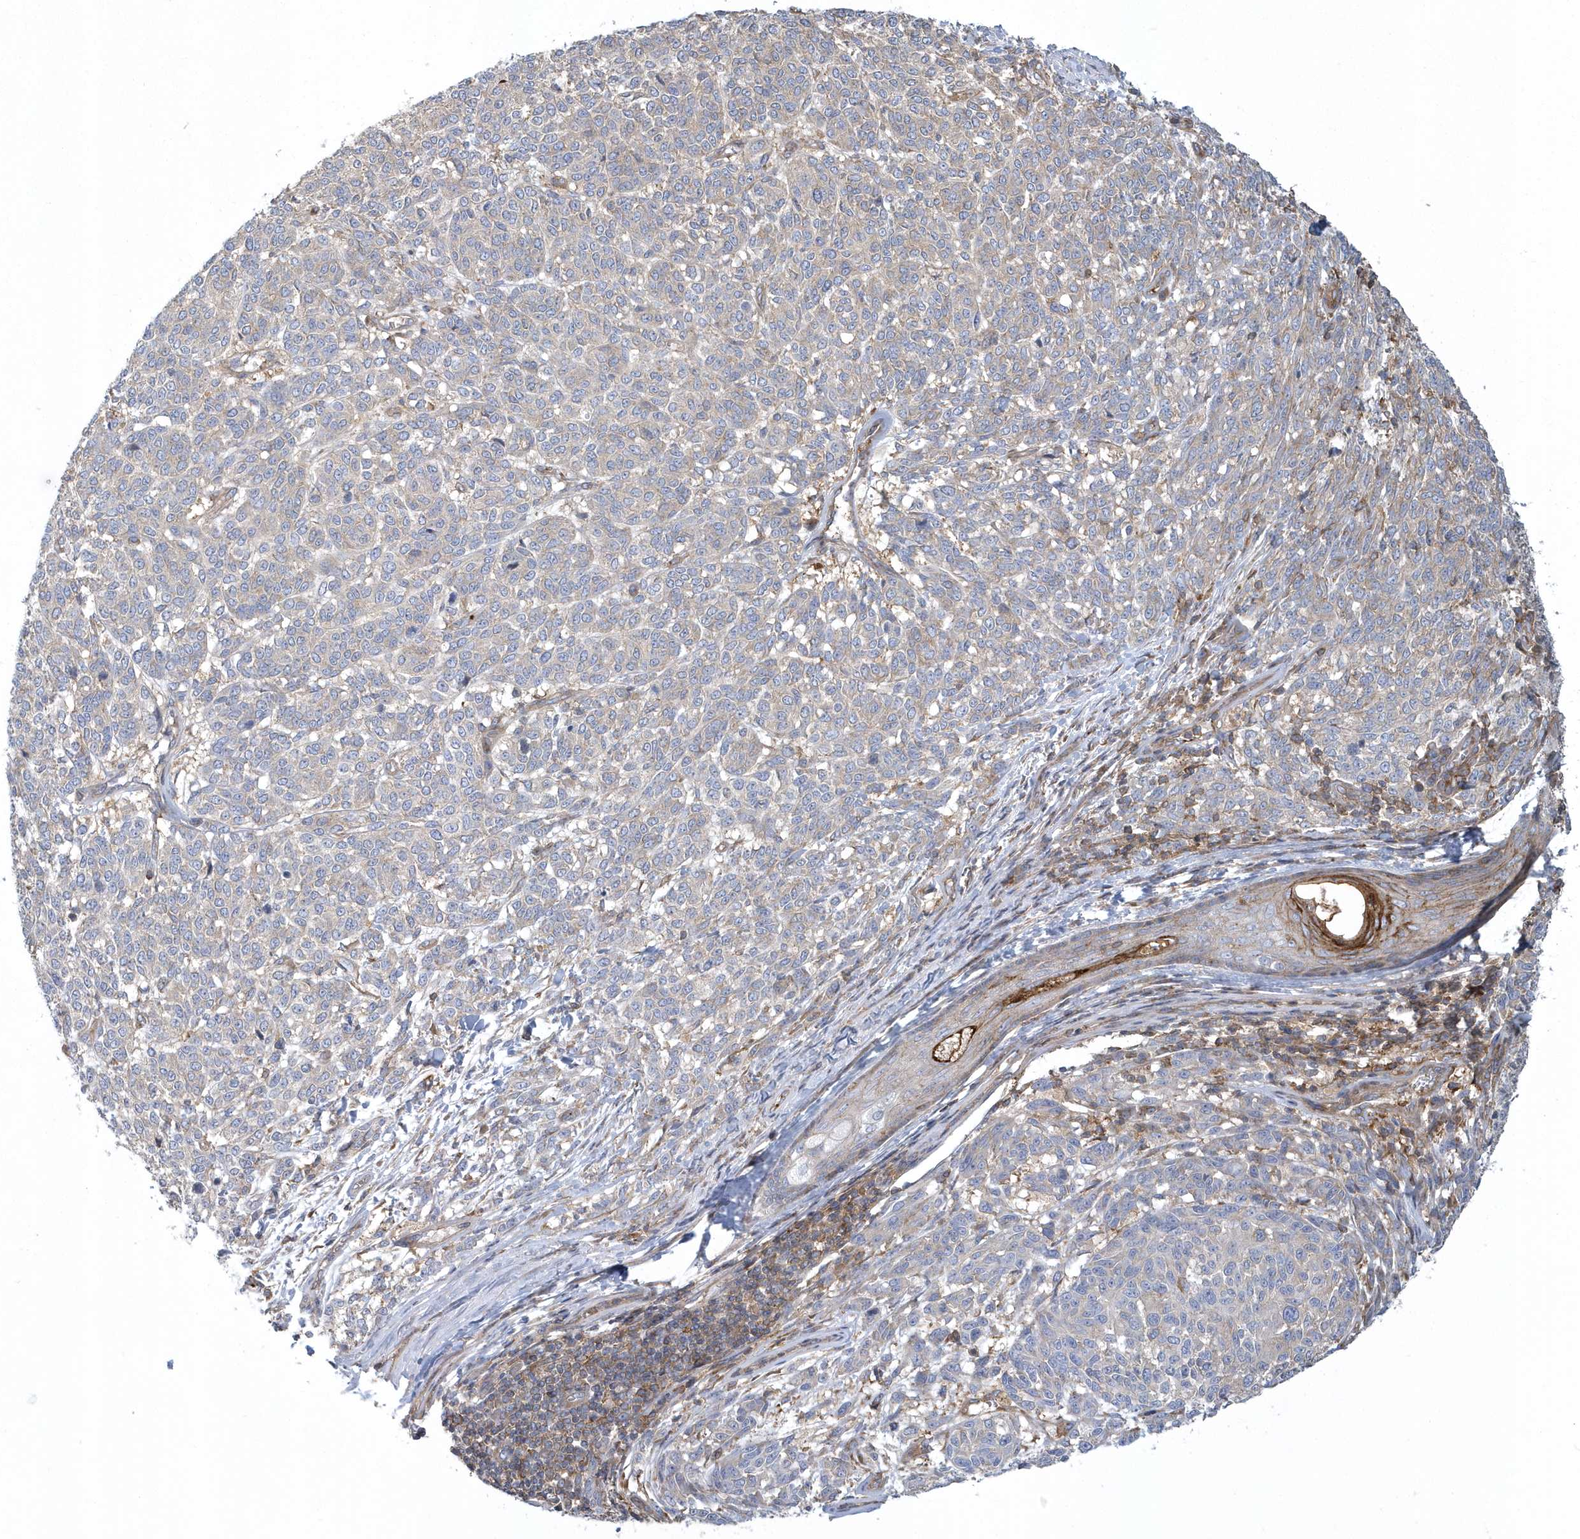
{"staining": {"intensity": "negative", "quantity": "none", "location": "none"}, "tissue": "melanoma", "cell_type": "Tumor cells", "image_type": "cancer", "snomed": [{"axis": "morphology", "description": "Malignant melanoma, NOS"}, {"axis": "topography", "description": "Skin"}], "caption": "Protein analysis of melanoma displays no significant positivity in tumor cells. Nuclei are stained in blue.", "gene": "ARAP2", "patient": {"sex": "male", "age": 49}}